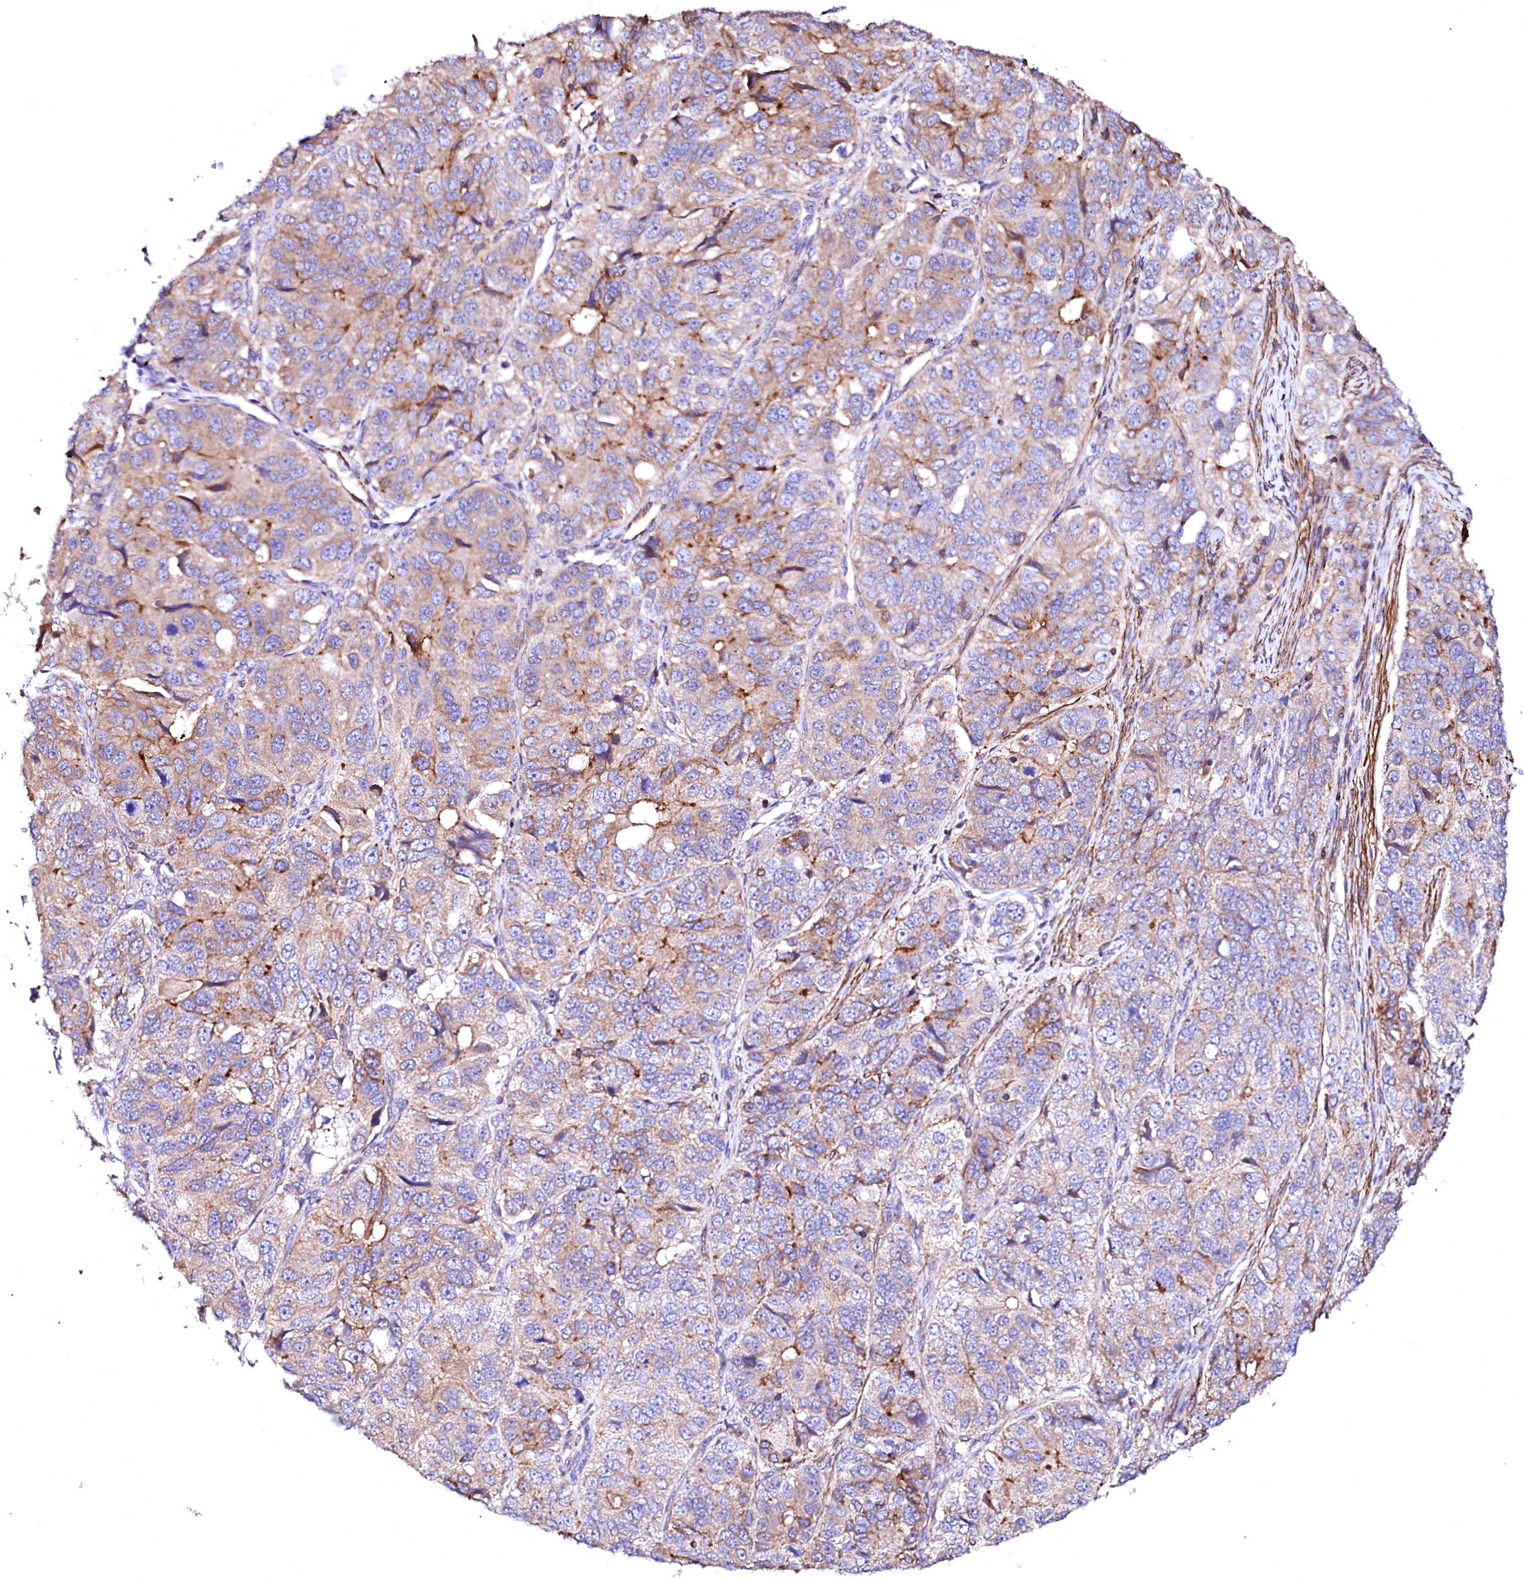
{"staining": {"intensity": "moderate", "quantity": "25%-75%", "location": "cytoplasmic/membranous"}, "tissue": "ovarian cancer", "cell_type": "Tumor cells", "image_type": "cancer", "snomed": [{"axis": "morphology", "description": "Carcinoma, endometroid"}, {"axis": "topography", "description": "Ovary"}], "caption": "Moderate cytoplasmic/membranous expression for a protein is present in approximately 25%-75% of tumor cells of ovarian cancer (endometroid carcinoma) using immunohistochemistry (IHC).", "gene": "GPR176", "patient": {"sex": "female", "age": 51}}